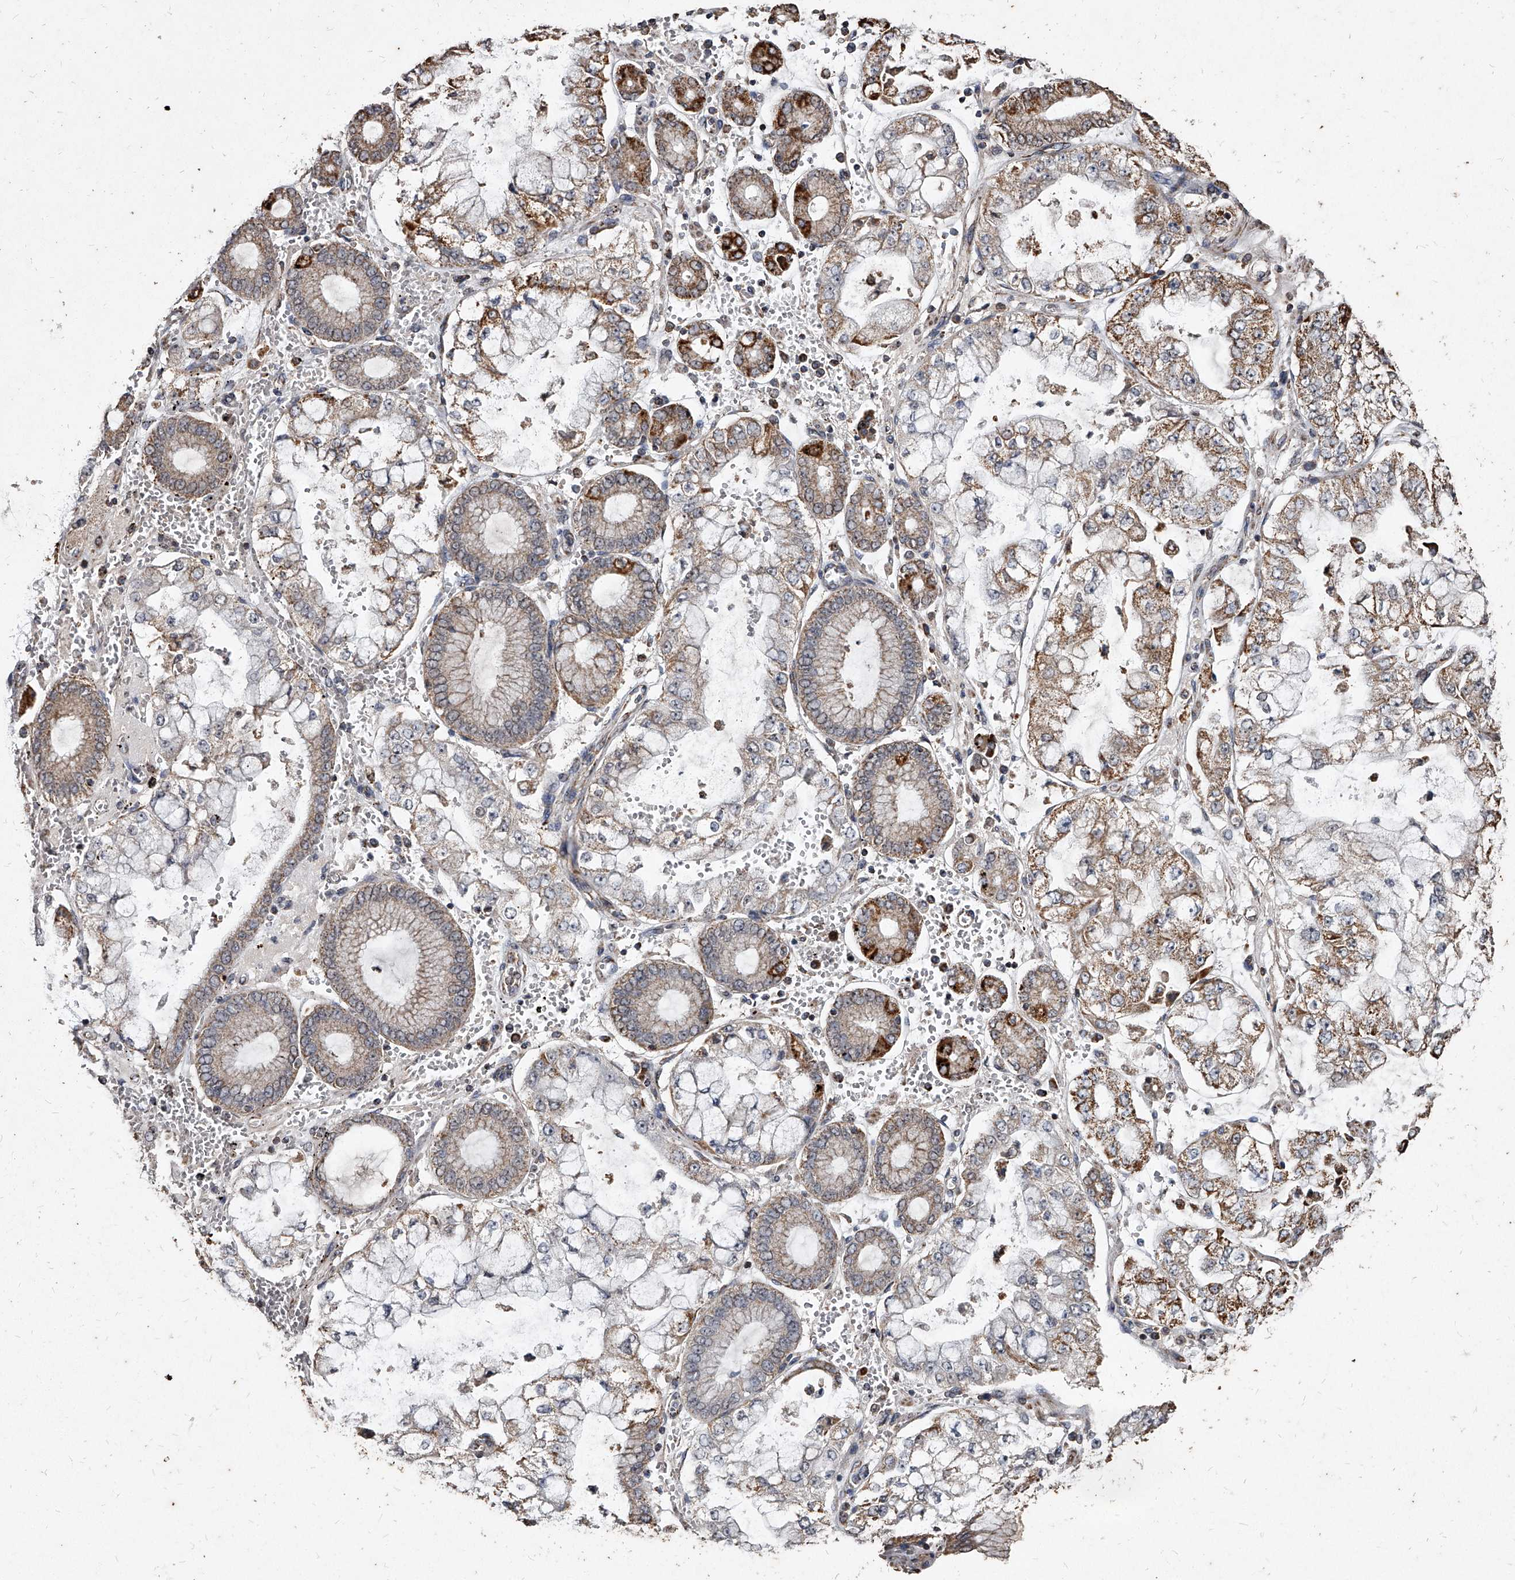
{"staining": {"intensity": "weak", "quantity": "25%-75%", "location": "cytoplasmic/membranous"}, "tissue": "stomach cancer", "cell_type": "Tumor cells", "image_type": "cancer", "snomed": [{"axis": "morphology", "description": "Adenocarcinoma, NOS"}, {"axis": "topography", "description": "Stomach"}], "caption": "Stomach cancer (adenocarcinoma) stained with immunohistochemistry (IHC) exhibits weak cytoplasmic/membranous positivity in about 25%-75% of tumor cells.", "gene": "GPR183", "patient": {"sex": "male", "age": 76}}